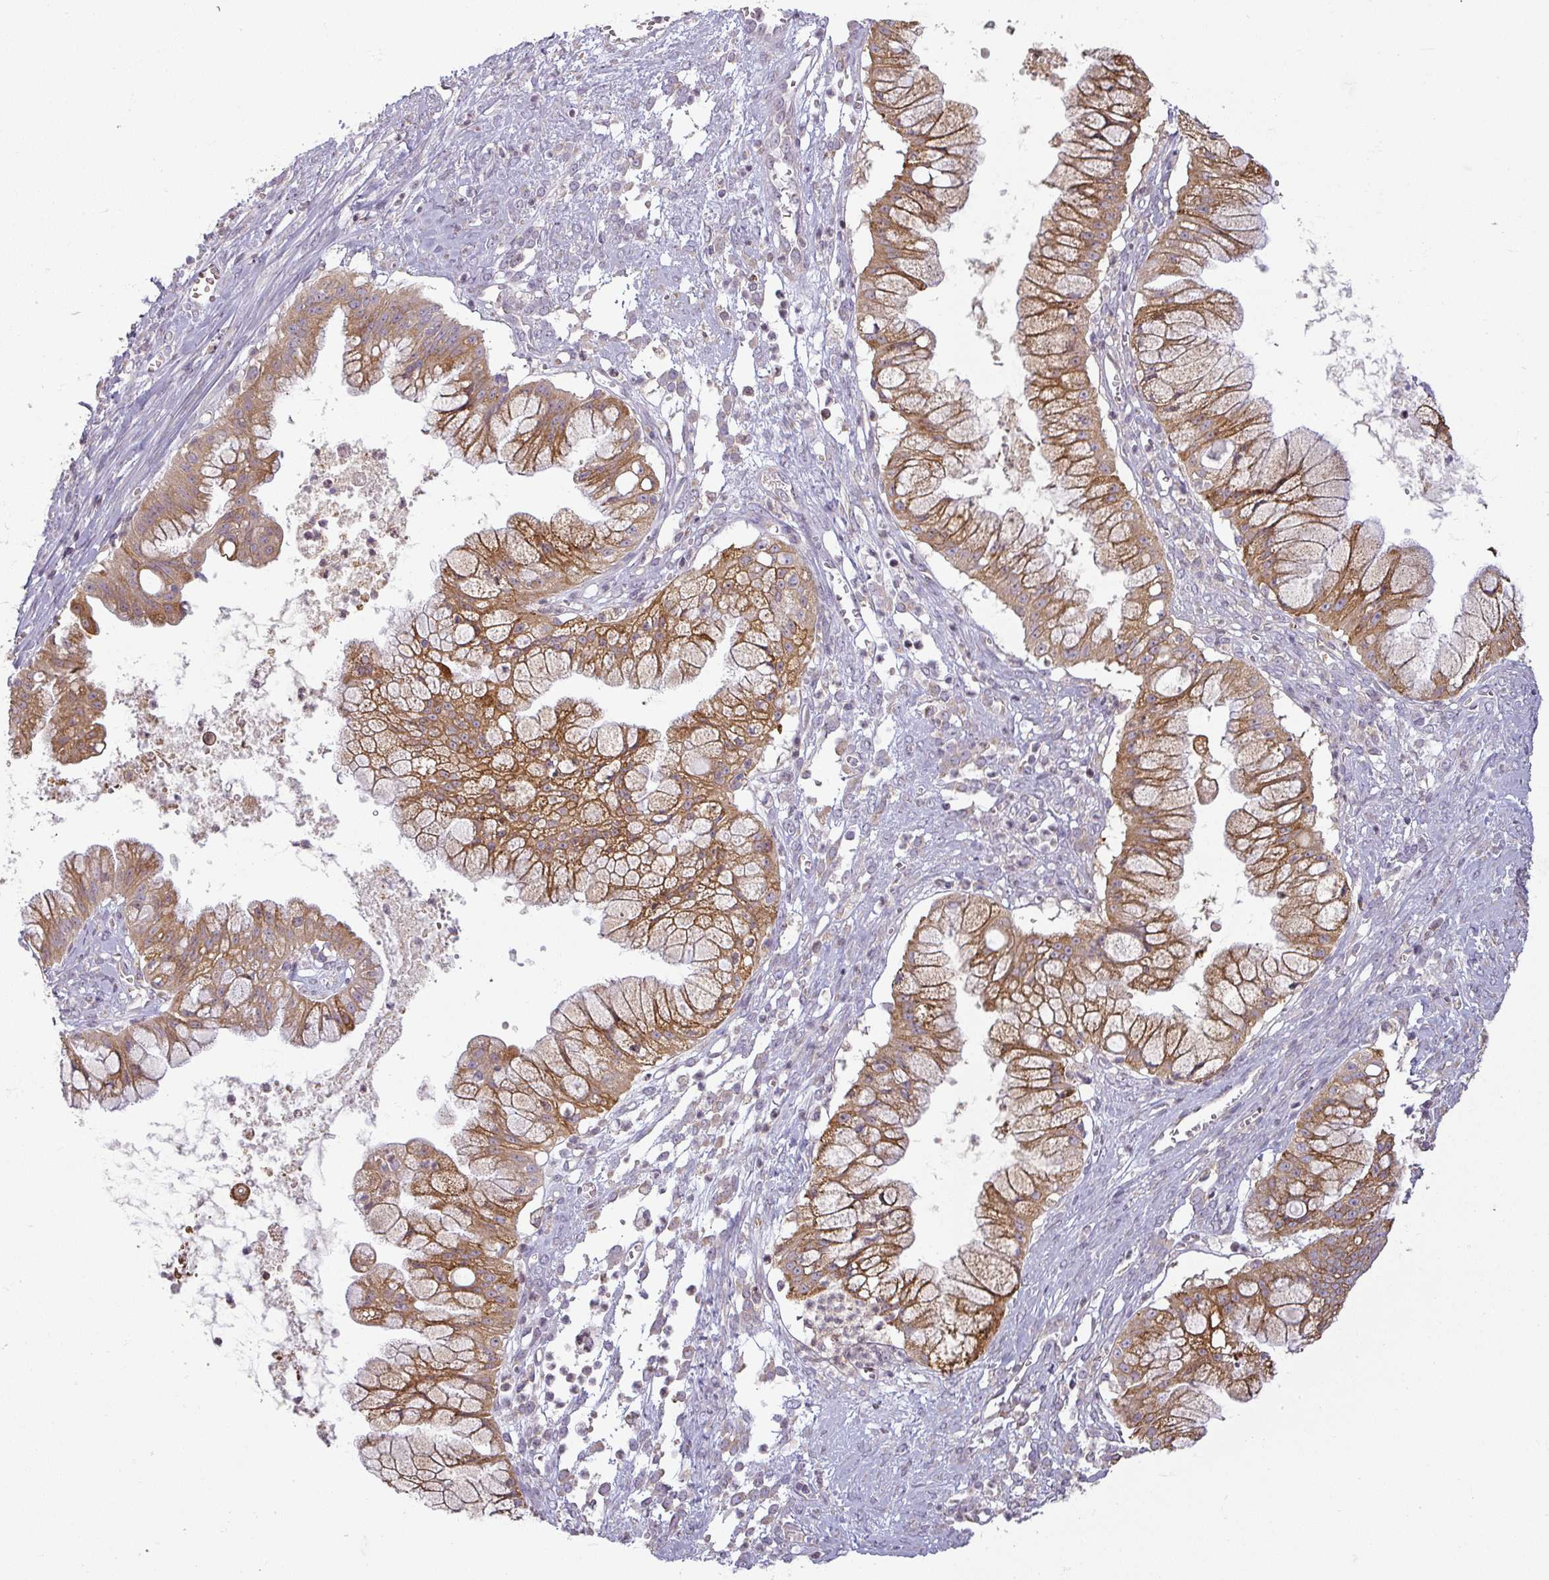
{"staining": {"intensity": "moderate", "quantity": ">75%", "location": "cytoplasmic/membranous"}, "tissue": "ovarian cancer", "cell_type": "Tumor cells", "image_type": "cancer", "snomed": [{"axis": "morphology", "description": "Cystadenocarcinoma, mucinous, NOS"}, {"axis": "topography", "description": "Ovary"}], "caption": "A high-resolution histopathology image shows immunohistochemistry (IHC) staining of mucinous cystadenocarcinoma (ovarian), which shows moderate cytoplasmic/membranous staining in approximately >75% of tumor cells. (Brightfield microscopy of DAB IHC at high magnification).", "gene": "CCDC144A", "patient": {"sex": "female", "age": 70}}